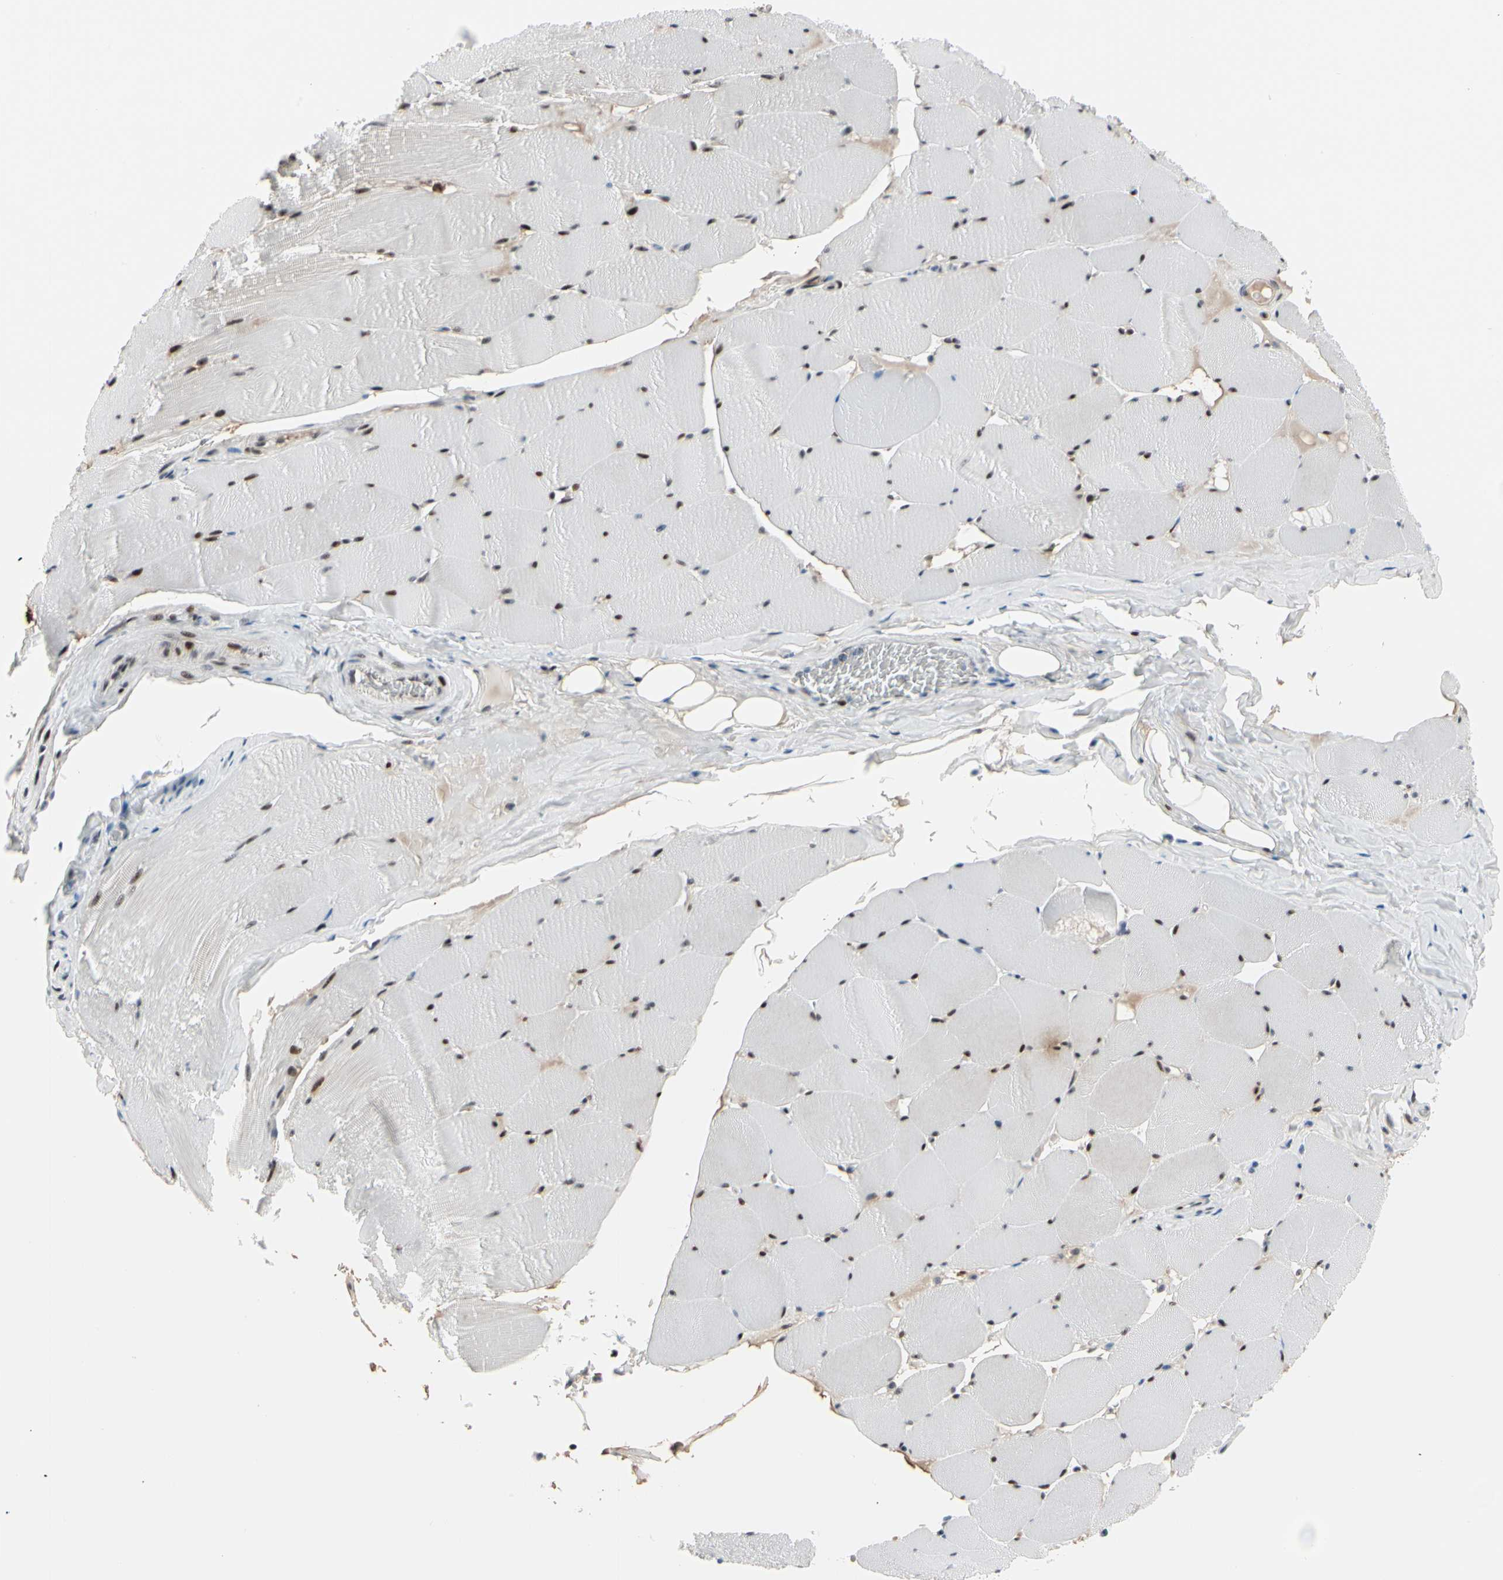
{"staining": {"intensity": "moderate", "quantity": "25%-75%", "location": "nuclear"}, "tissue": "skeletal muscle", "cell_type": "Myocytes", "image_type": "normal", "snomed": [{"axis": "morphology", "description": "Normal tissue, NOS"}, {"axis": "topography", "description": "Skeletal muscle"}], "caption": "A photomicrograph of human skeletal muscle stained for a protein exhibits moderate nuclear brown staining in myocytes. The staining was performed using DAB (3,3'-diaminobenzidine) to visualize the protein expression in brown, while the nuclei were stained in blue with hematoxylin (Magnification: 20x).", "gene": "FOXO3", "patient": {"sex": "male", "age": 62}}